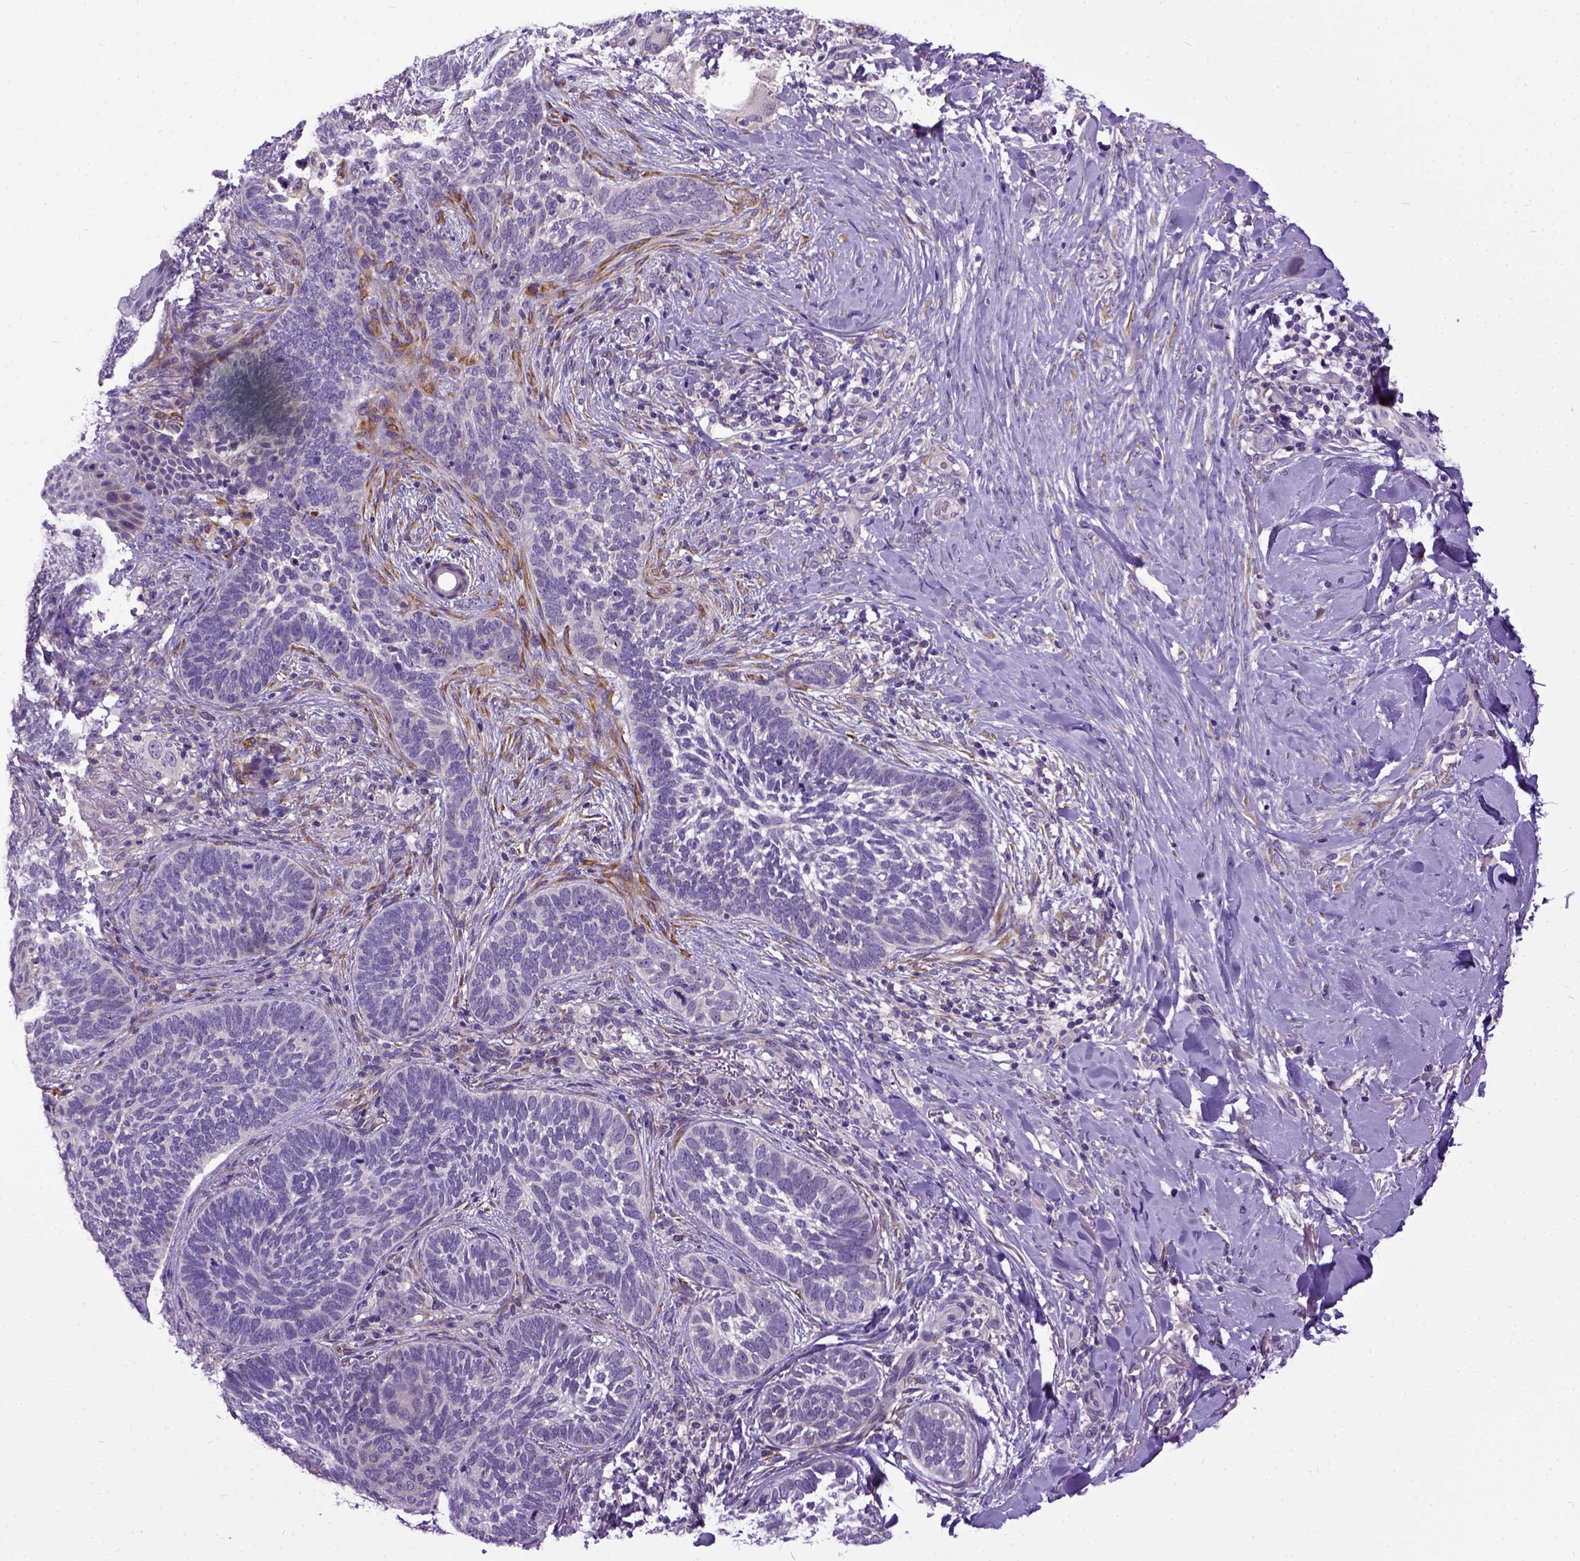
{"staining": {"intensity": "negative", "quantity": "none", "location": "none"}, "tissue": "skin cancer", "cell_type": "Tumor cells", "image_type": "cancer", "snomed": [{"axis": "morphology", "description": "Normal tissue, NOS"}, {"axis": "morphology", "description": "Basal cell carcinoma"}, {"axis": "topography", "description": "Skin"}], "caption": "Tumor cells are negative for brown protein staining in skin cancer. (Immunohistochemistry (ihc), brightfield microscopy, high magnification).", "gene": "NEK5", "patient": {"sex": "male", "age": 46}}